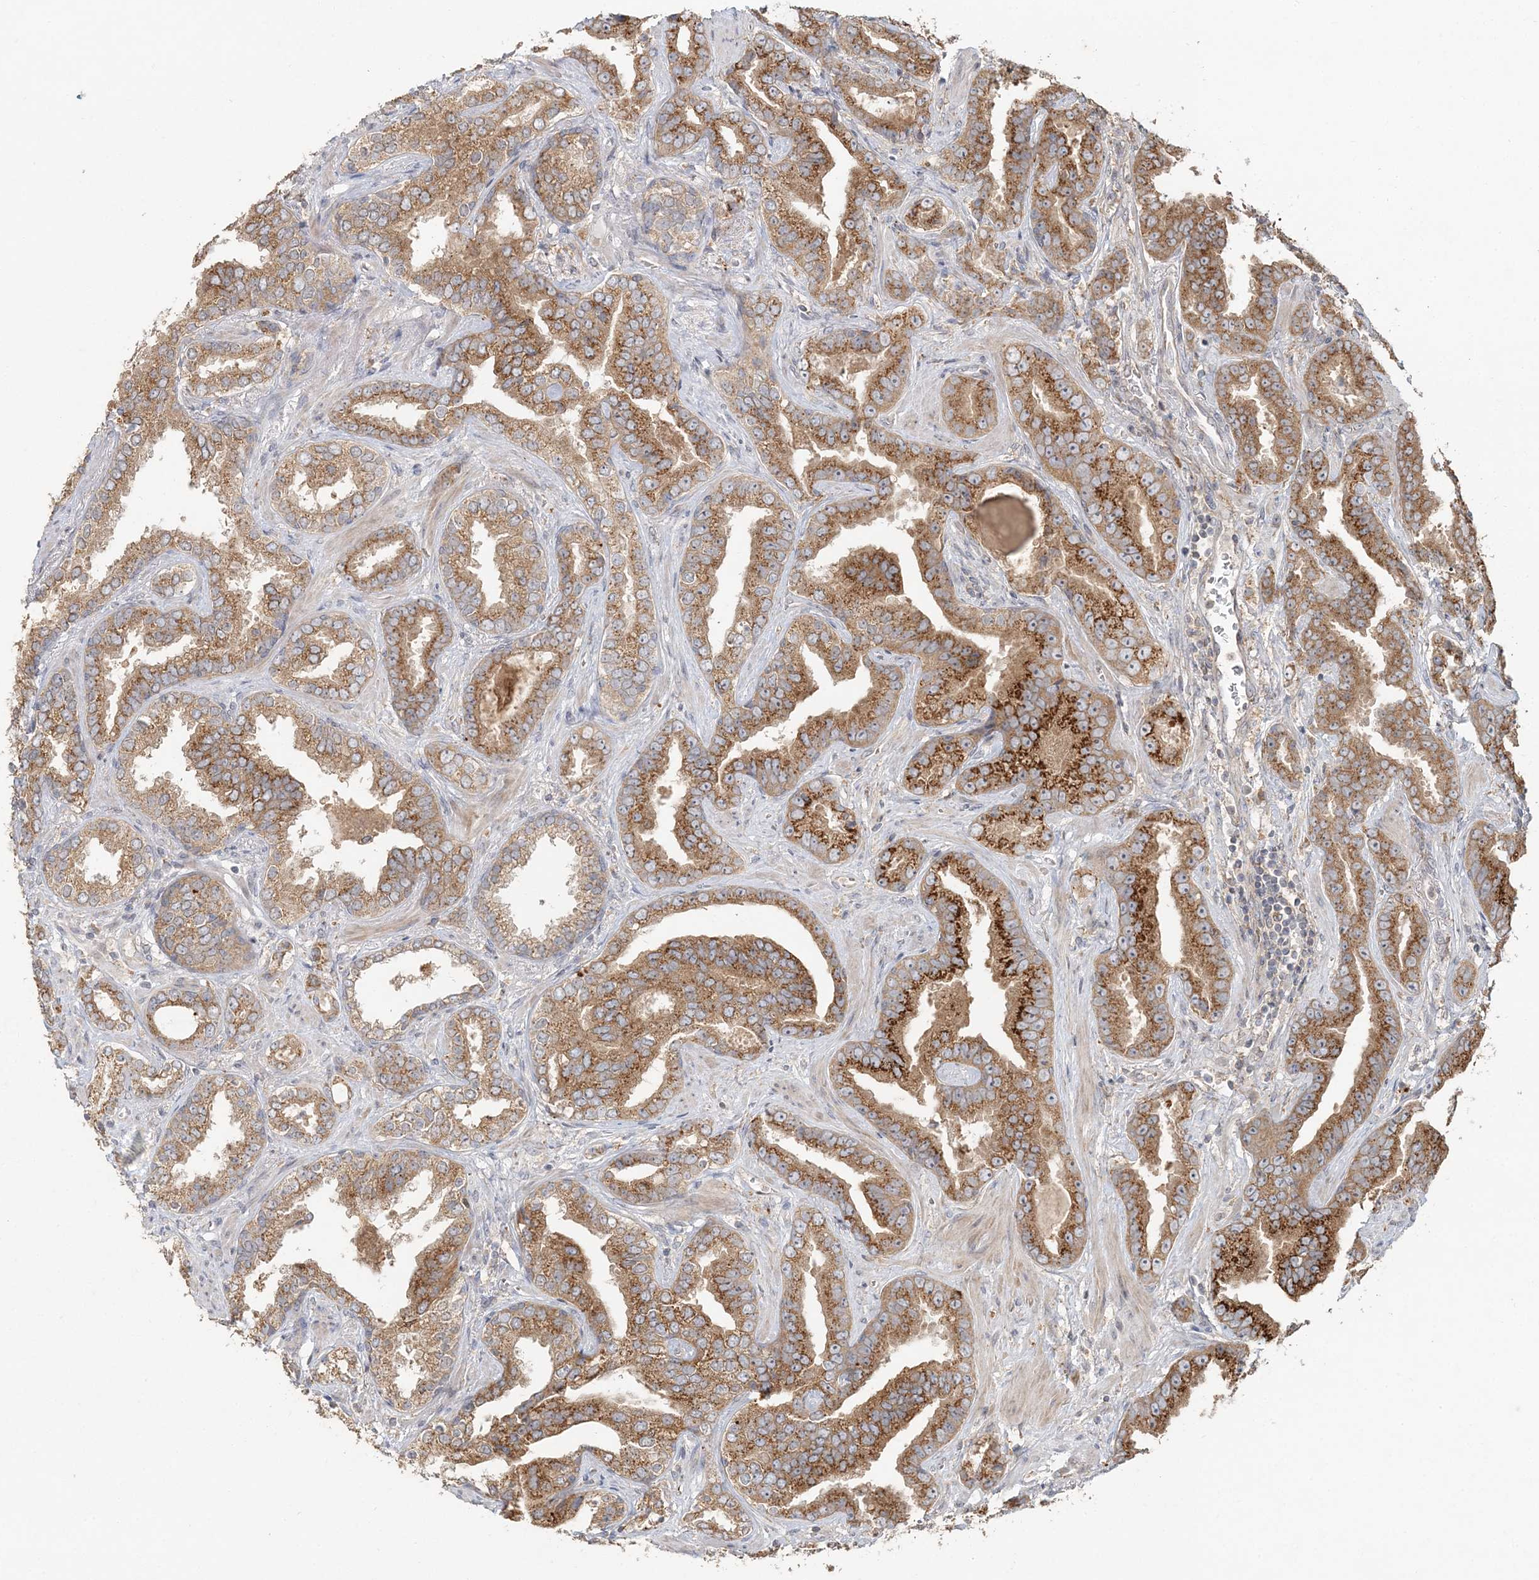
{"staining": {"intensity": "strong", "quantity": ">75%", "location": "cytoplasmic/membranous"}, "tissue": "prostate cancer", "cell_type": "Tumor cells", "image_type": "cancer", "snomed": [{"axis": "morphology", "description": "Adenocarcinoma, Low grade"}, {"axis": "topography", "description": "Prostate"}], "caption": "Prostate cancer stained for a protein exhibits strong cytoplasmic/membranous positivity in tumor cells. The staining was performed using DAB to visualize the protein expression in brown, while the nuclei were stained in blue with hematoxylin (Magnification: 20x).", "gene": "RAB14", "patient": {"sex": "male", "age": 60}}